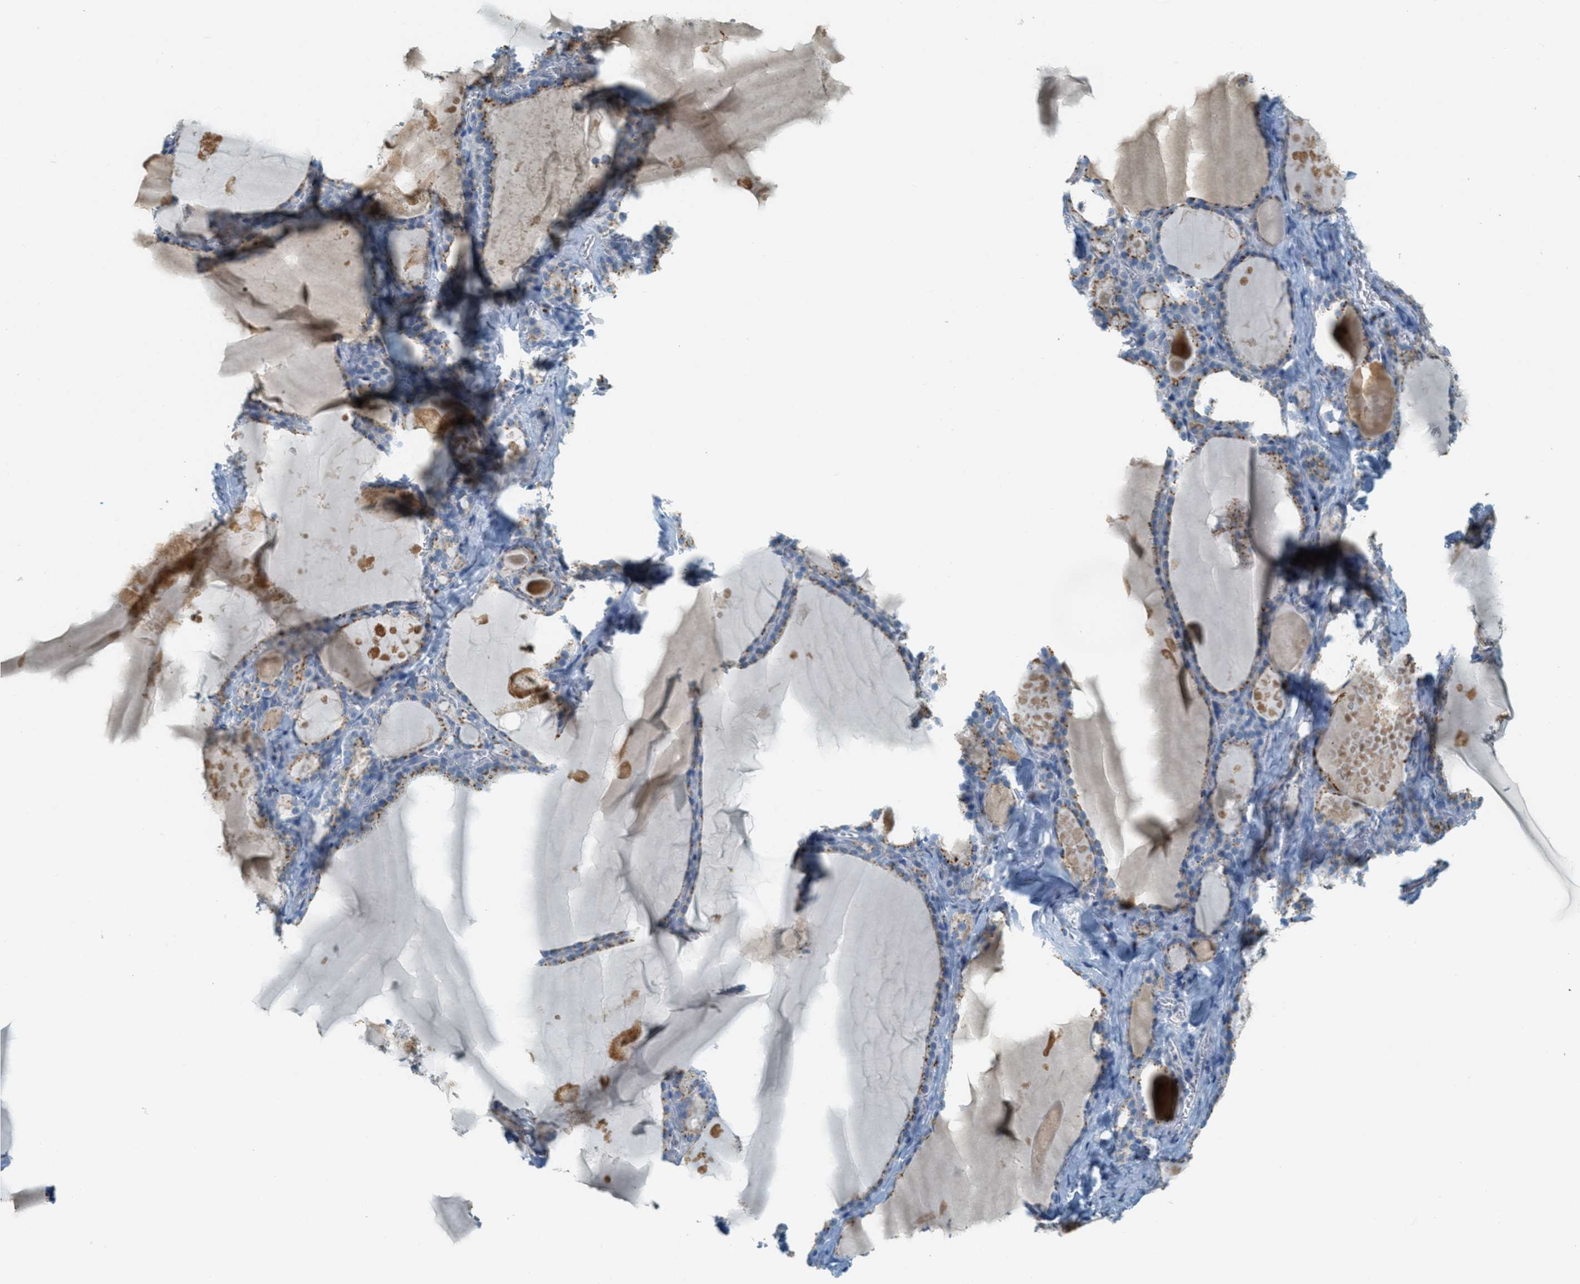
{"staining": {"intensity": "moderate", "quantity": "25%-75%", "location": "cytoplasmic/membranous"}, "tissue": "thyroid gland", "cell_type": "Glandular cells", "image_type": "normal", "snomed": [{"axis": "morphology", "description": "Normal tissue, NOS"}, {"axis": "topography", "description": "Thyroid gland"}], "caption": "DAB immunohistochemical staining of benign human thyroid gland shows moderate cytoplasmic/membranous protein positivity in about 25%-75% of glandular cells.", "gene": "ENTPD4", "patient": {"sex": "male", "age": 56}}